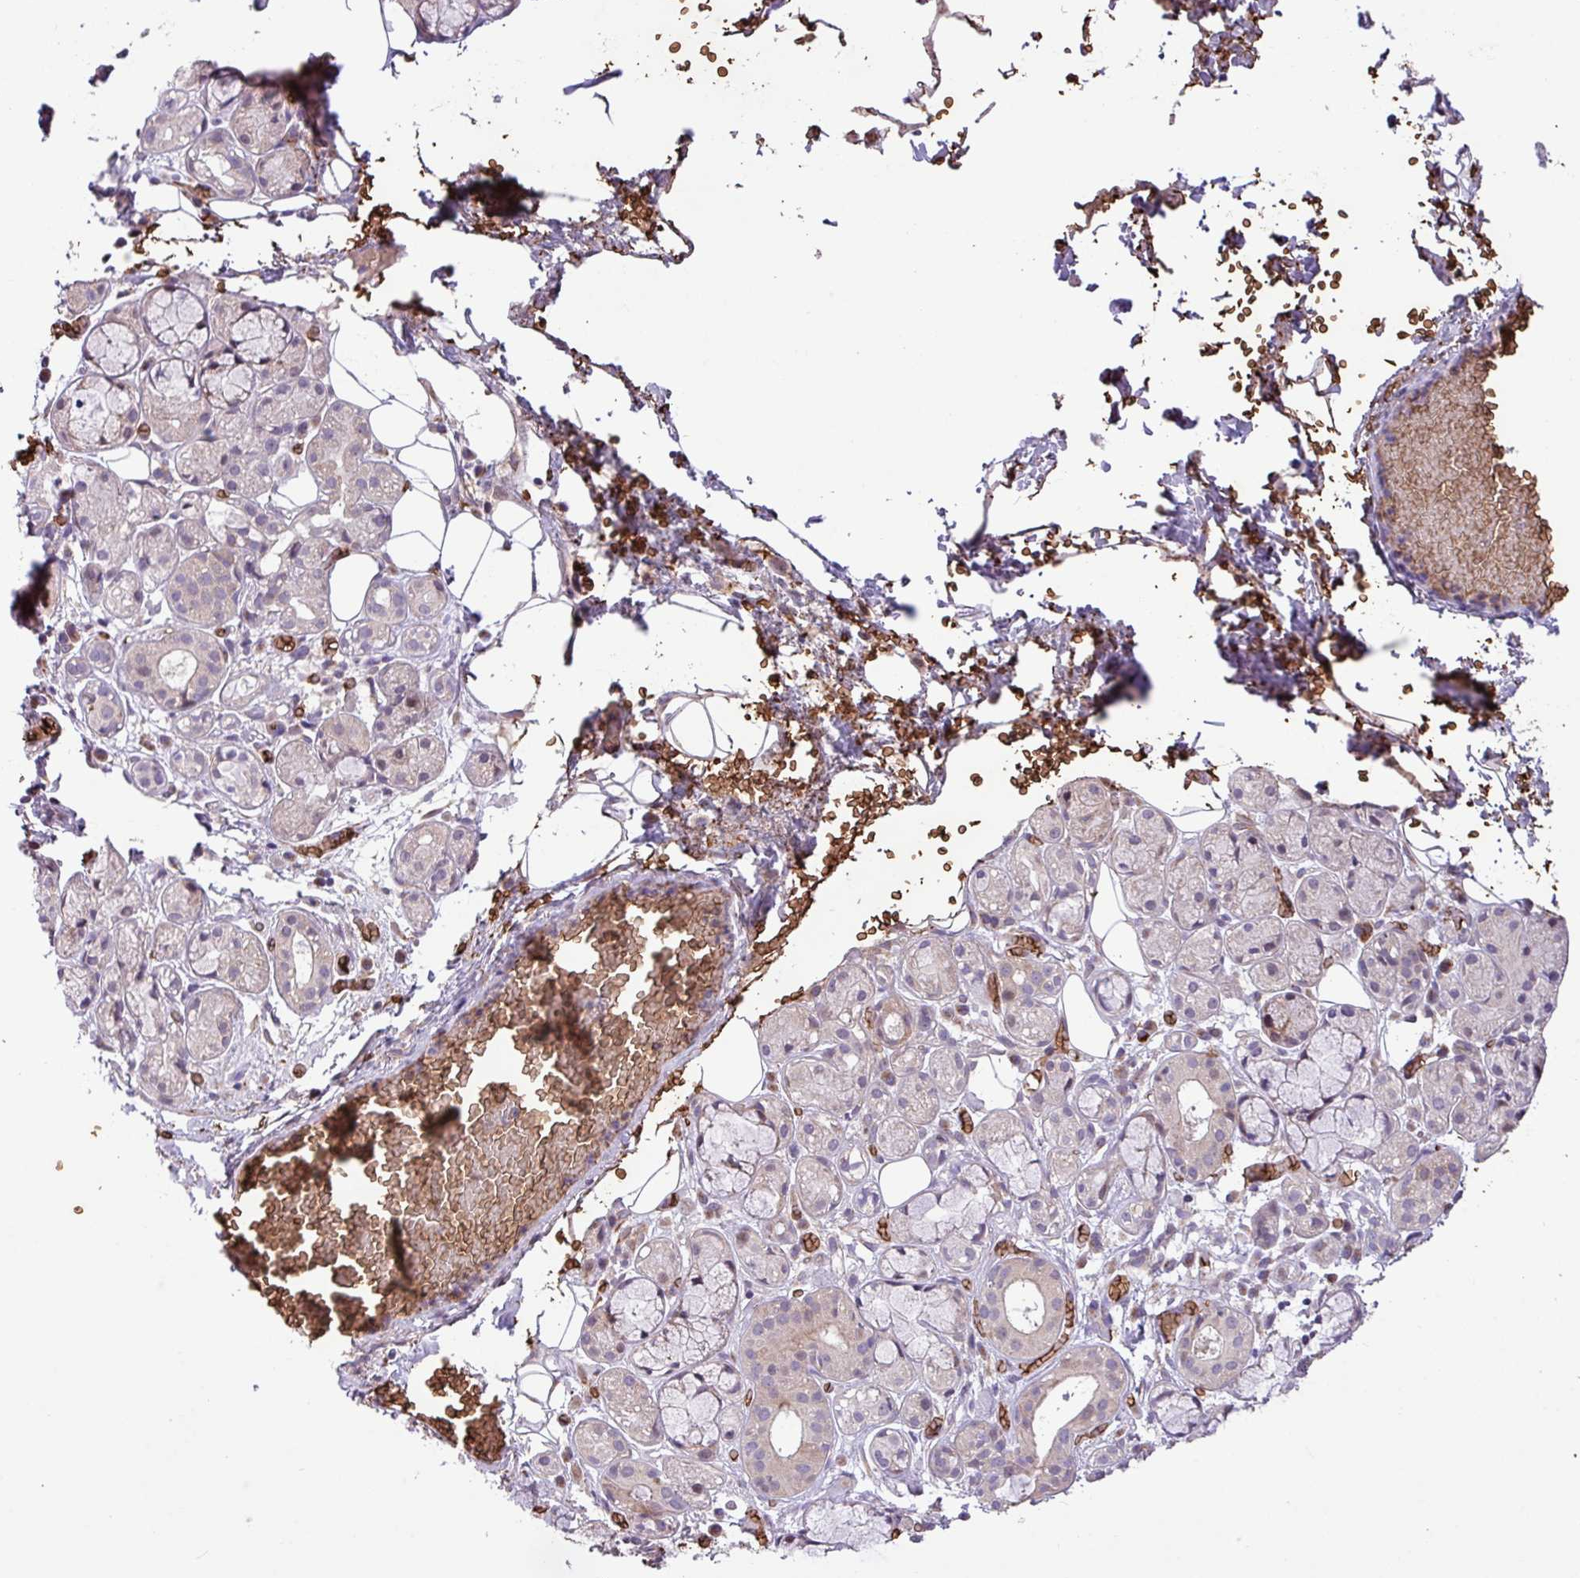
{"staining": {"intensity": "negative", "quantity": "none", "location": "none"}, "tissue": "salivary gland", "cell_type": "Glandular cells", "image_type": "normal", "snomed": [{"axis": "morphology", "description": "Normal tissue, NOS"}, {"axis": "topography", "description": "Salivary gland"}], "caption": "Immunohistochemical staining of normal salivary gland shows no significant positivity in glandular cells. Nuclei are stained in blue.", "gene": "RAD21L1", "patient": {"sex": "male", "age": 82}}